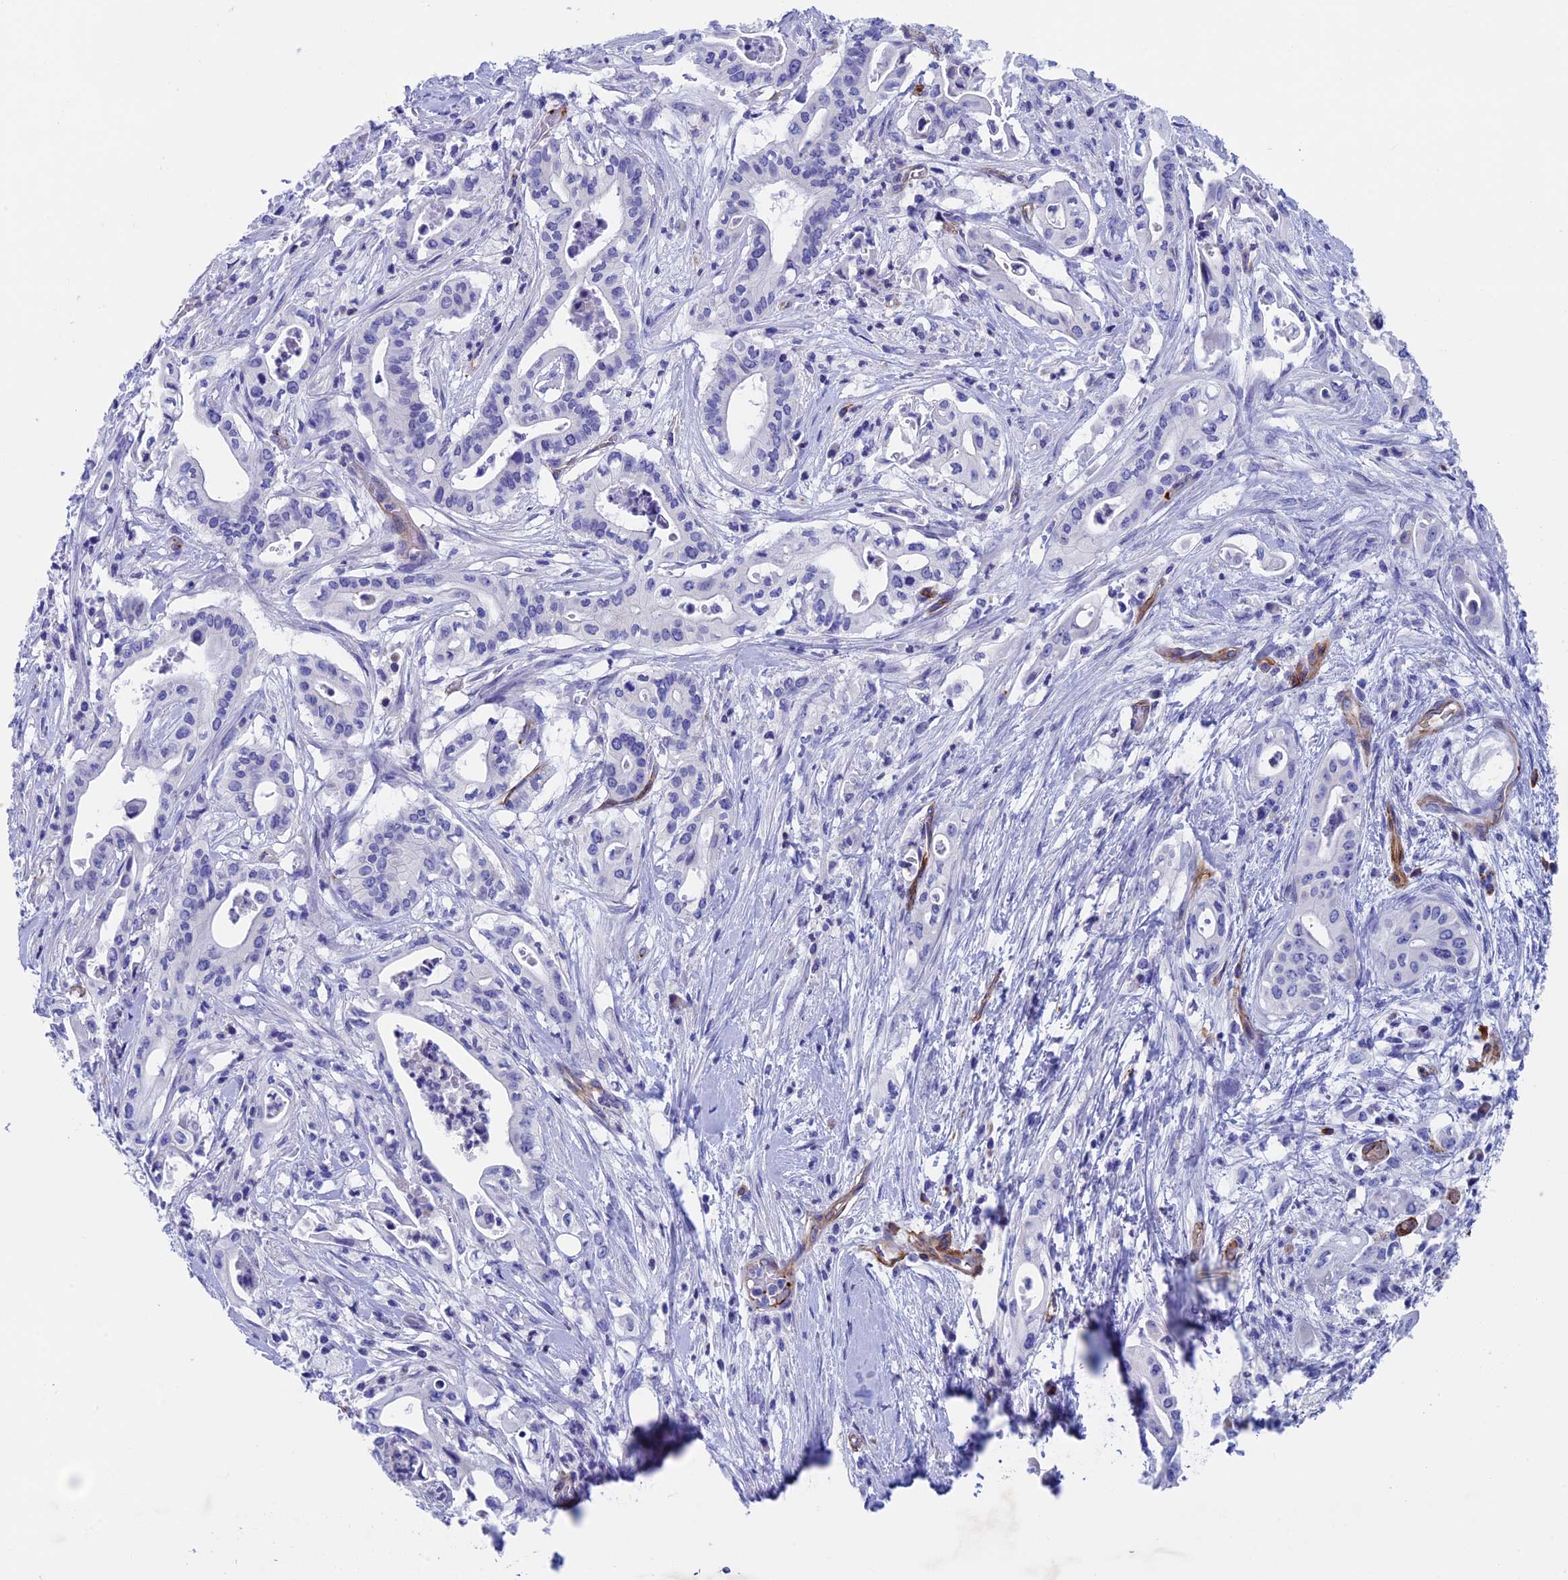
{"staining": {"intensity": "negative", "quantity": "none", "location": "none"}, "tissue": "pancreatic cancer", "cell_type": "Tumor cells", "image_type": "cancer", "snomed": [{"axis": "morphology", "description": "Adenocarcinoma, NOS"}, {"axis": "topography", "description": "Pancreas"}], "caption": "This is an immunohistochemistry (IHC) micrograph of pancreatic cancer (adenocarcinoma). There is no staining in tumor cells.", "gene": "INSYN1", "patient": {"sex": "female", "age": 77}}